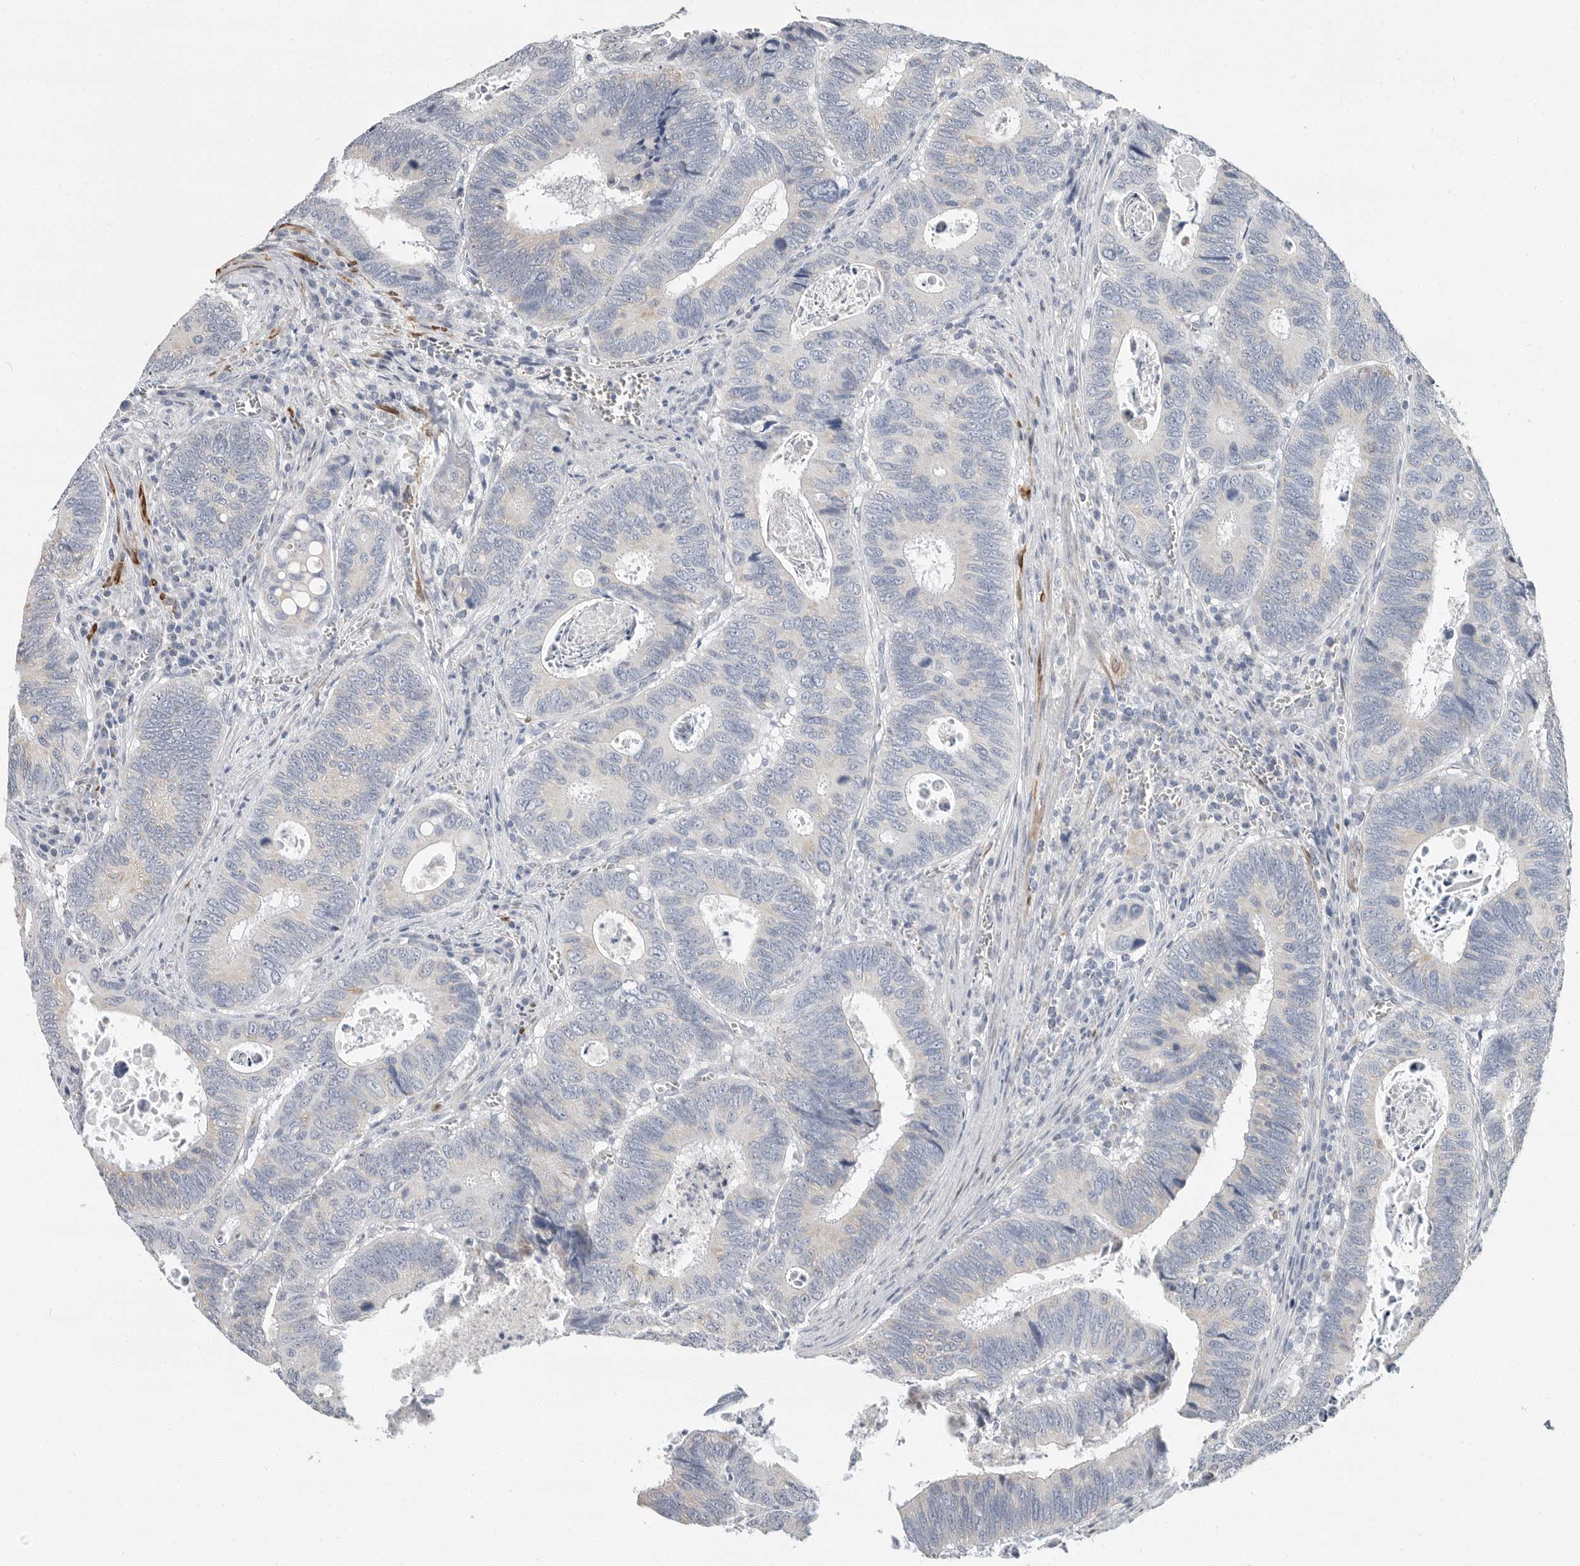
{"staining": {"intensity": "negative", "quantity": "none", "location": "none"}, "tissue": "colorectal cancer", "cell_type": "Tumor cells", "image_type": "cancer", "snomed": [{"axis": "morphology", "description": "Adenocarcinoma, NOS"}, {"axis": "topography", "description": "Colon"}], "caption": "This is an IHC photomicrograph of adenocarcinoma (colorectal). There is no expression in tumor cells.", "gene": "PLN", "patient": {"sex": "male", "age": 72}}